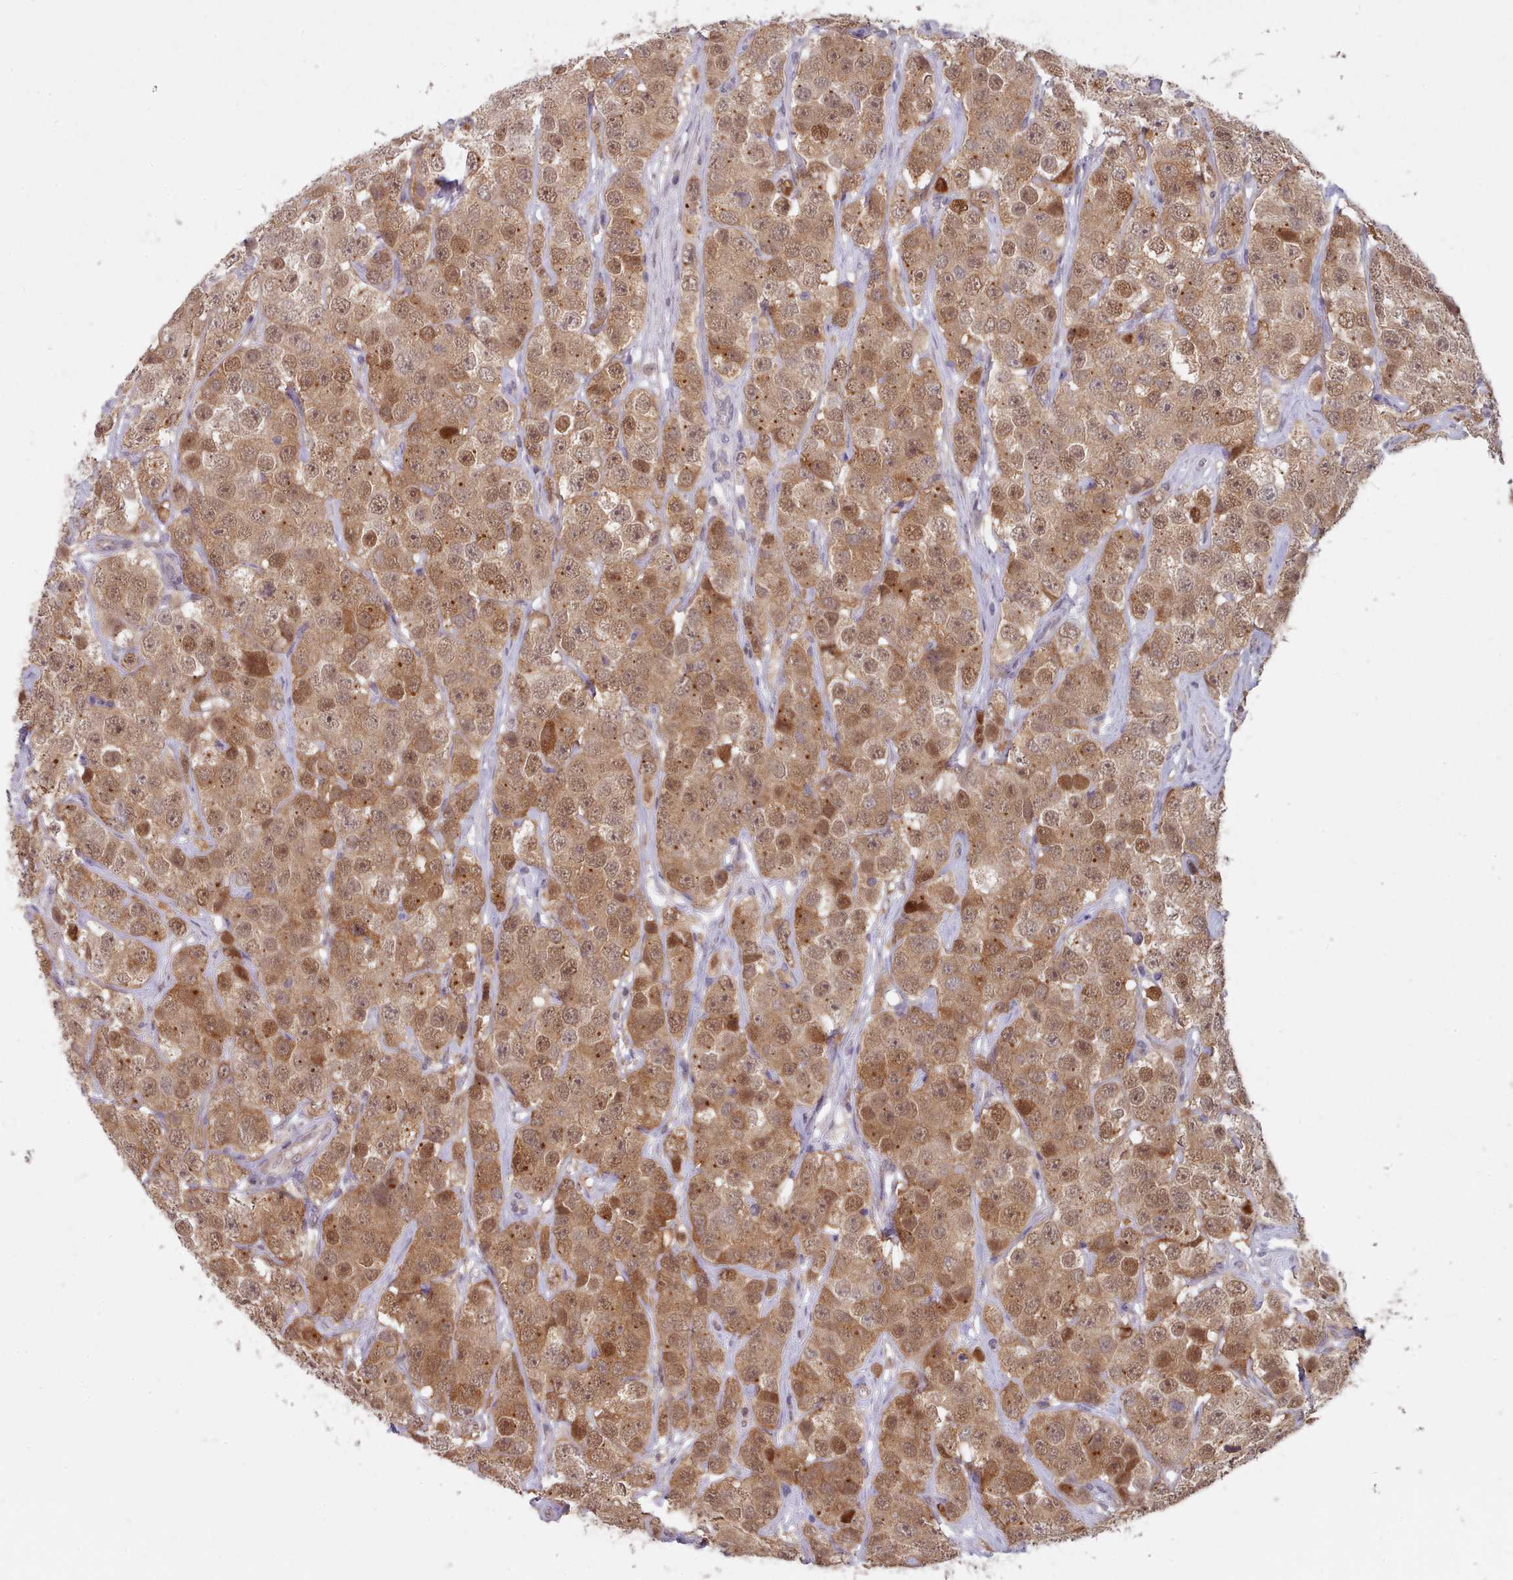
{"staining": {"intensity": "moderate", "quantity": ">75%", "location": "cytoplasmic/membranous,nuclear"}, "tissue": "testis cancer", "cell_type": "Tumor cells", "image_type": "cancer", "snomed": [{"axis": "morphology", "description": "Seminoma, NOS"}, {"axis": "topography", "description": "Testis"}], "caption": "Immunohistochemistry photomicrograph of testis cancer stained for a protein (brown), which exhibits medium levels of moderate cytoplasmic/membranous and nuclear expression in approximately >75% of tumor cells.", "gene": "CES3", "patient": {"sex": "male", "age": 28}}